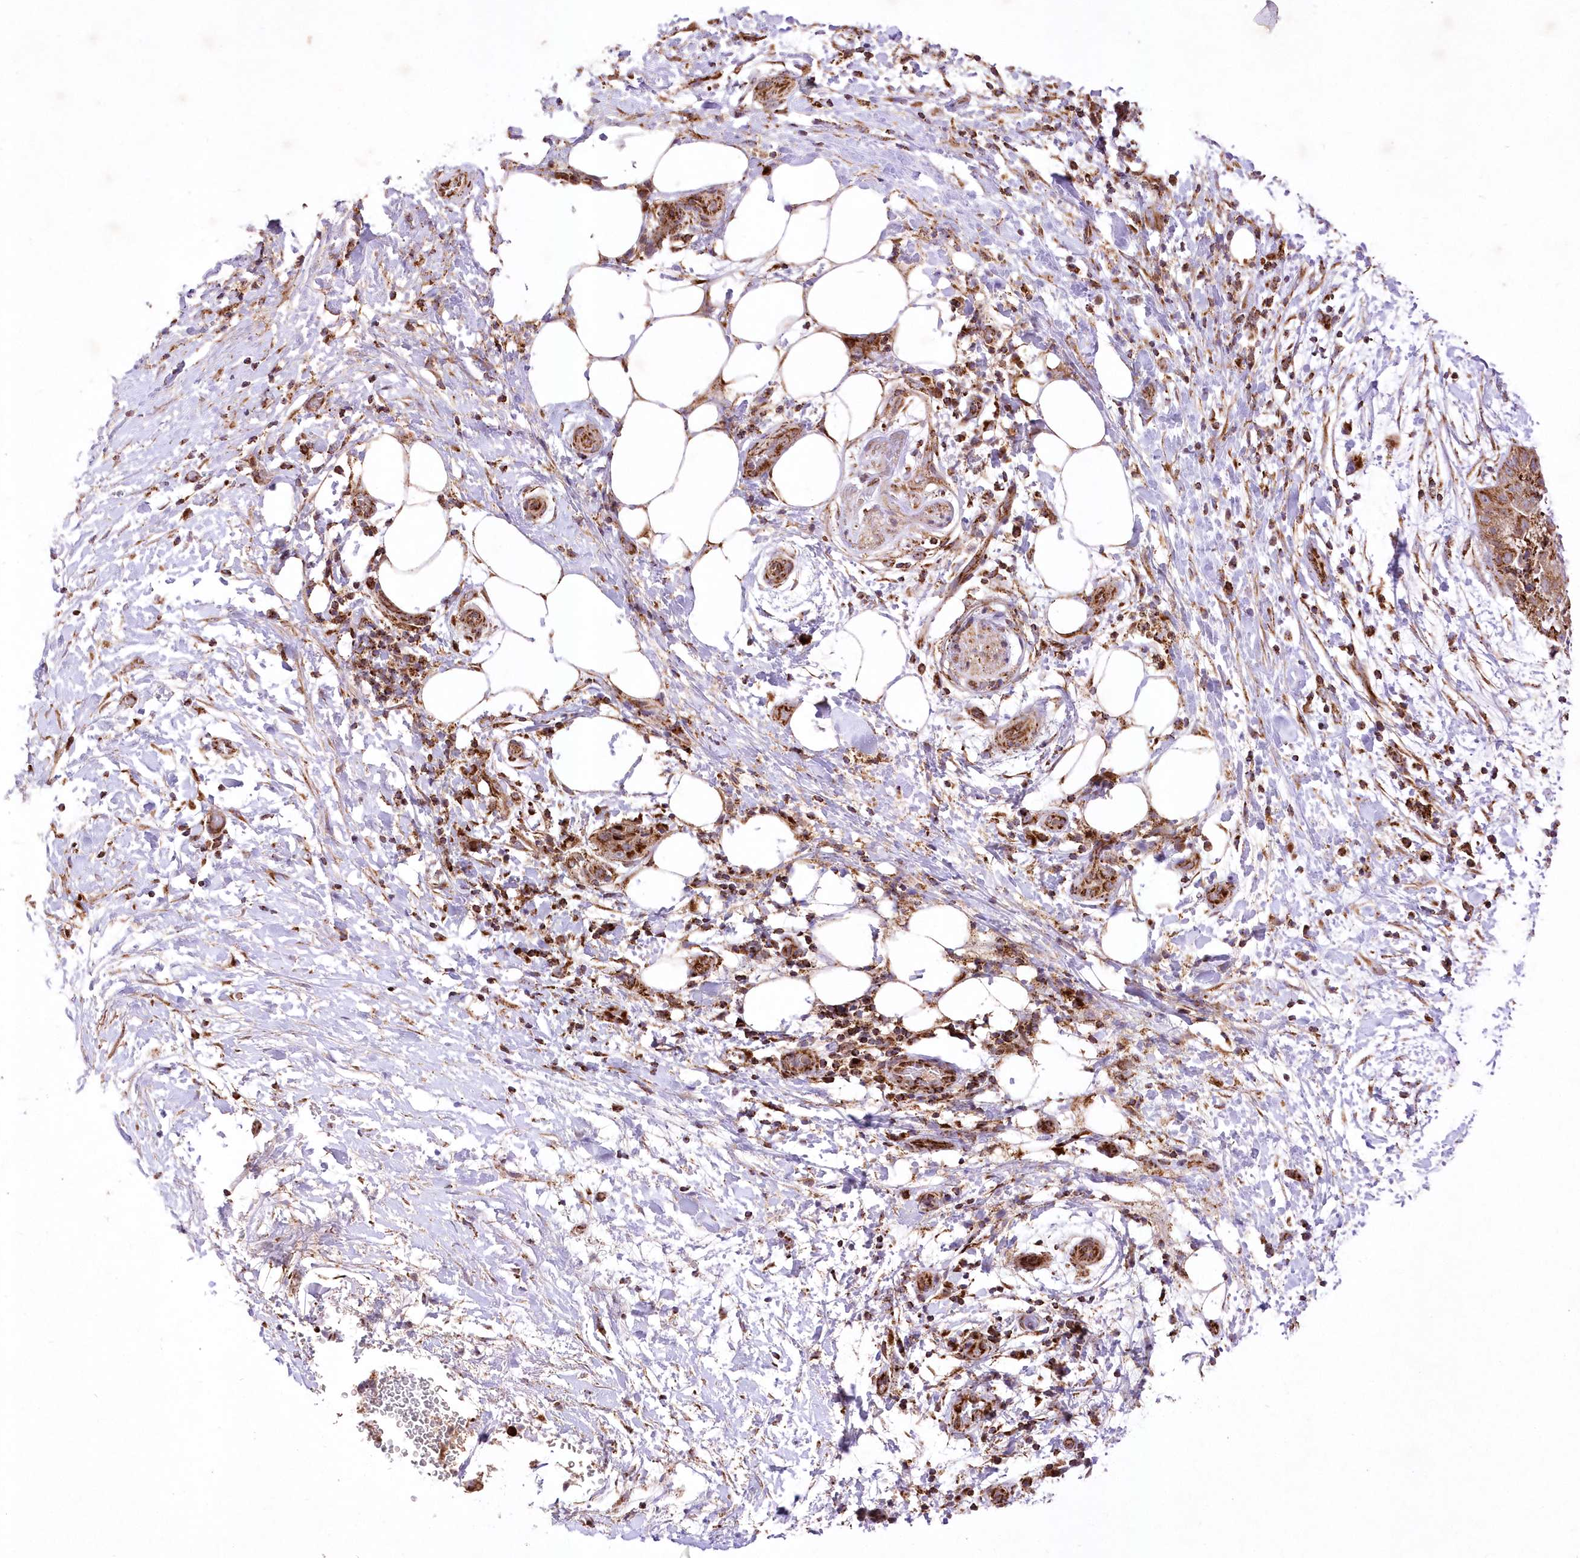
{"staining": {"intensity": "strong", "quantity": ">75%", "location": "cytoplasmic/membranous"}, "tissue": "pancreatic cancer", "cell_type": "Tumor cells", "image_type": "cancer", "snomed": [{"axis": "morphology", "description": "Adenocarcinoma, NOS"}, {"axis": "topography", "description": "Pancreas"}], "caption": "Protein staining of pancreatic cancer tissue displays strong cytoplasmic/membranous positivity in approximately >75% of tumor cells.", "gene": "ASNSD1", "patient": {"sex": "female", "age": 78}}